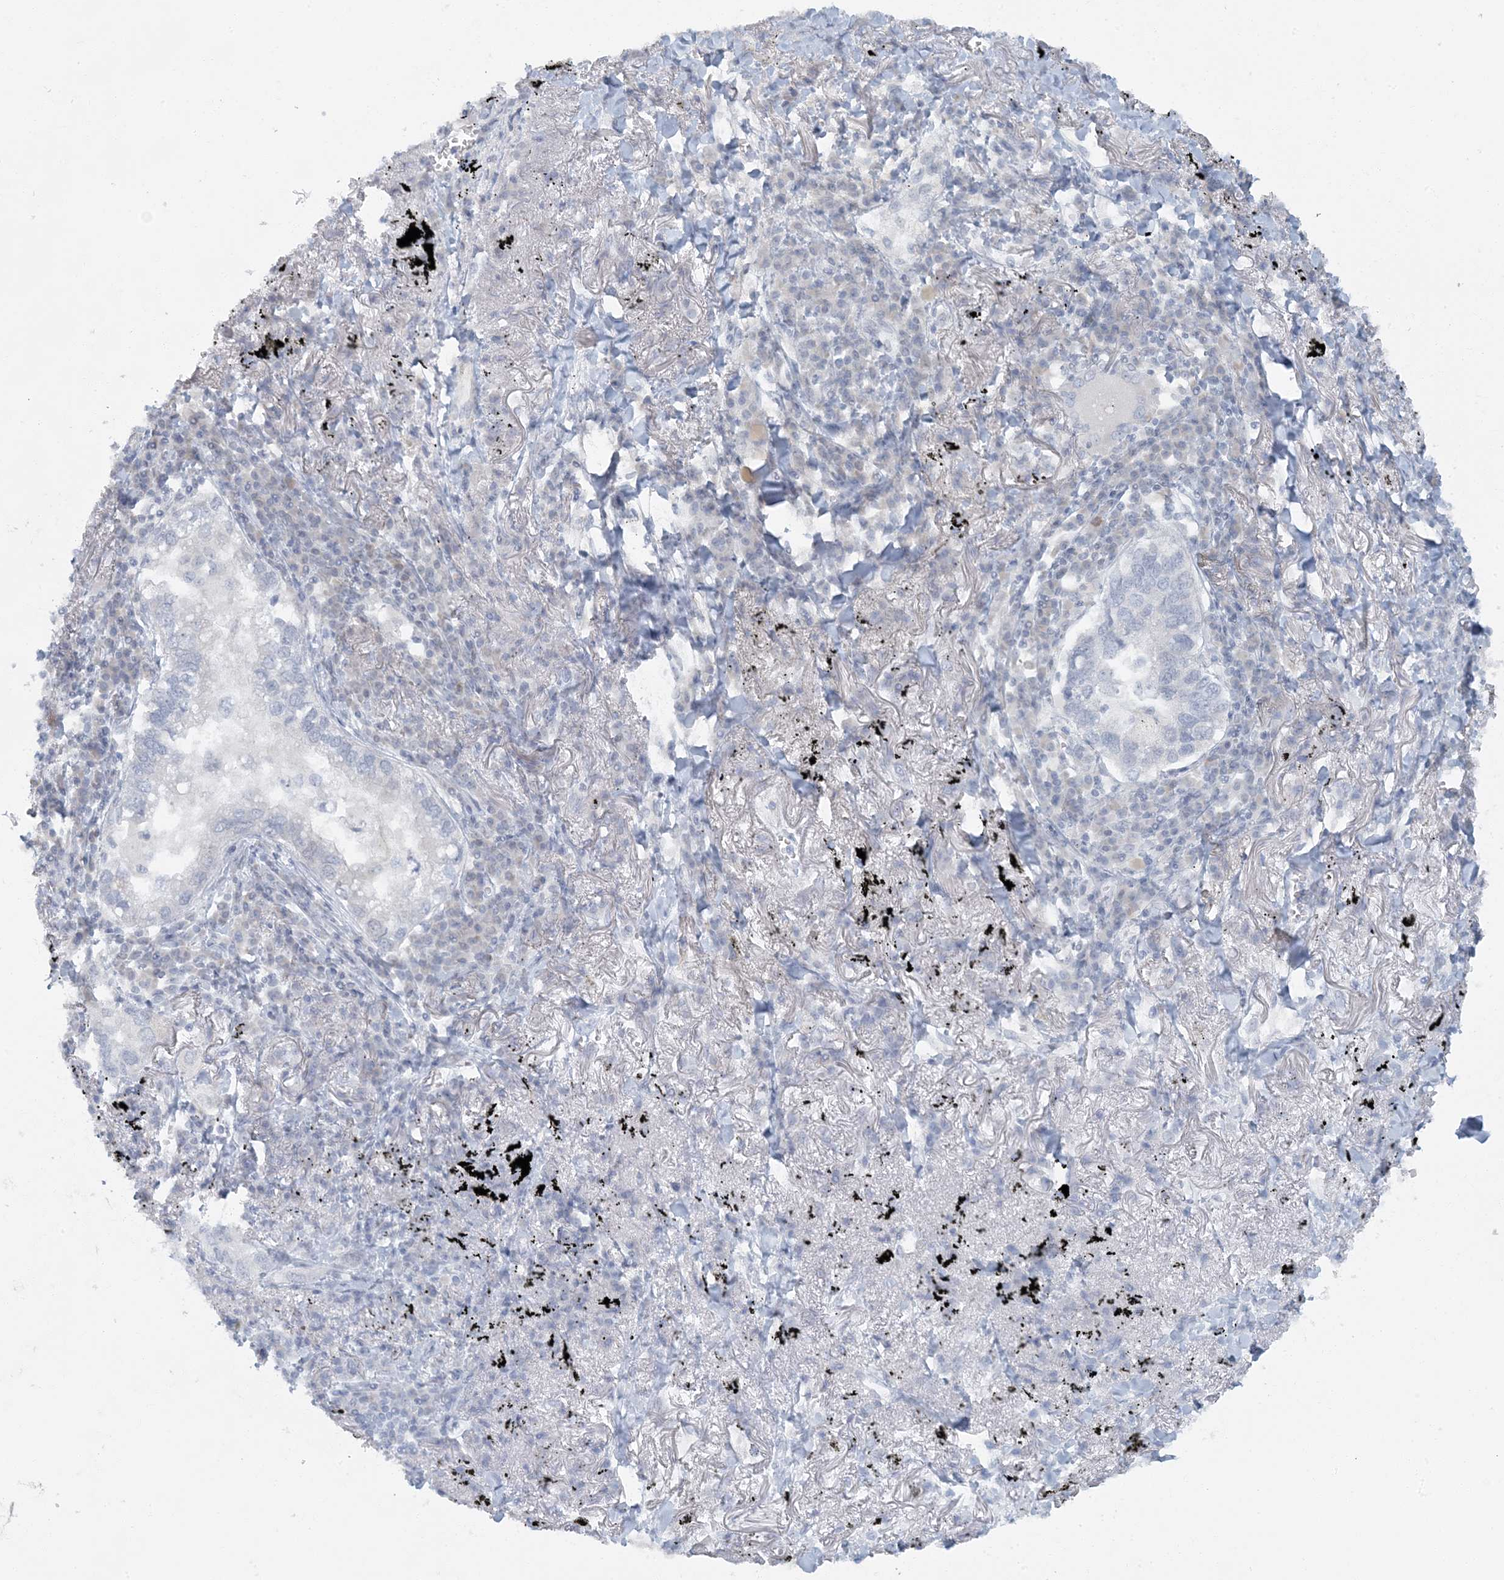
{"staining": {"intensity": "negative", "quantity": "none", "location": "none"}, "tissue": "lung cancer", "cell_type": "Tumor cells", "image_type": "cancer", "snomed": [{"axis": "morphology", "description": "Adenocarcinoma, NOS"}, {"axis": "topography", "description": "Lung"}], "caption": "A micrograph of human adenocarcinoma (lung) is negative for staining in tumor cells.", "gene": "AK9", "patient": {"sex": "male", "age": 65}}